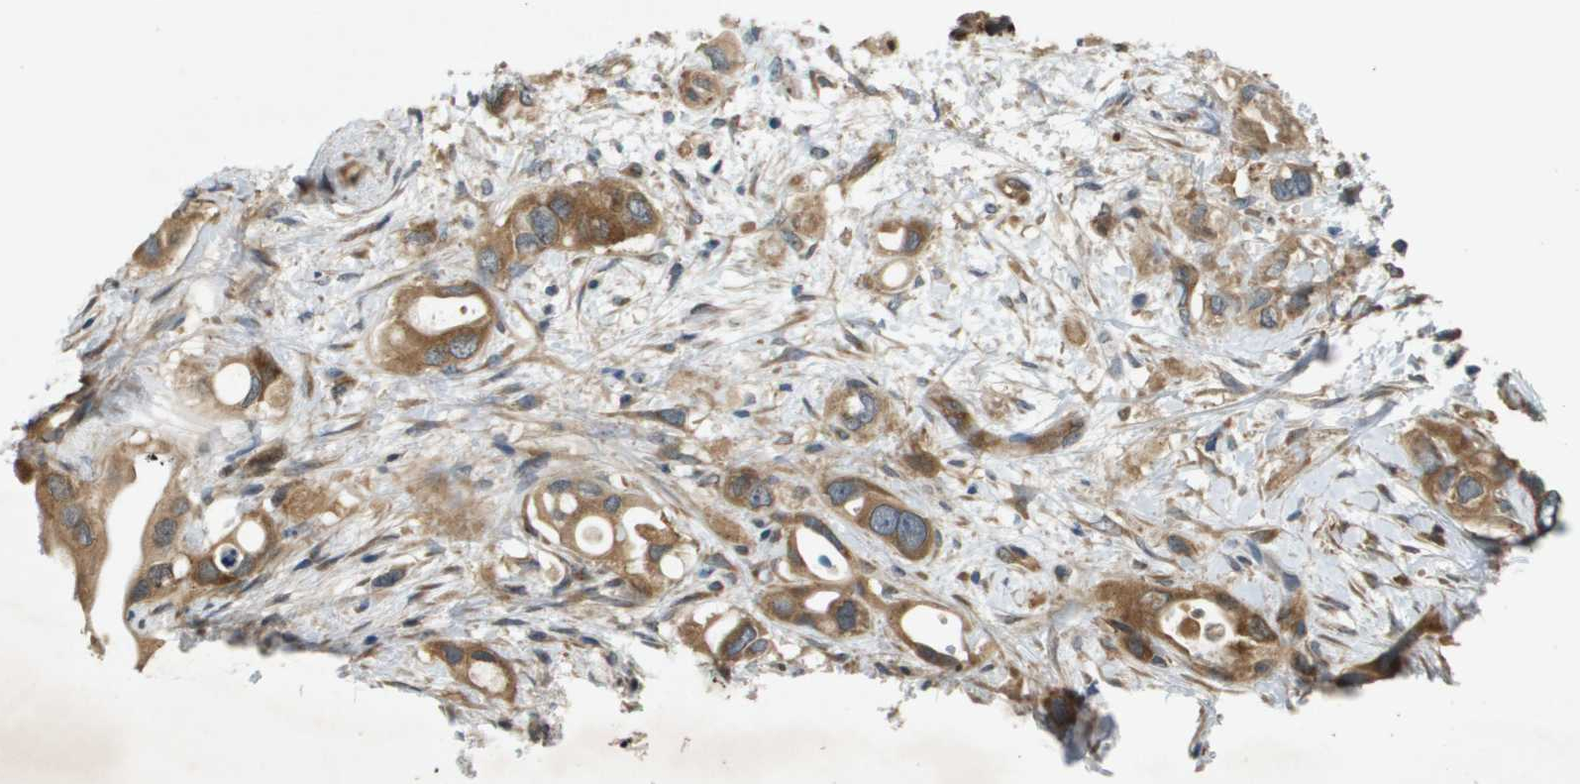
{"staining": {"intensity": "moderate", "quantity": ">75%", "location": "cytoplasmic/membranous"}, "tissue": "pancreatic cancer", "cell_type": "Tumor cells", "image_type": "cancer", "snomed": [{"axis": "morphology", "description": "Adenocarcinoma, NOS"}, {"axis": "topography", "description": "Pancreas"}], "caption": "Tumor cells show medium levels of moderate cytoplasmic/membranous expression in approximately >75% of cells in adenocarcinoma (pancreatic). (Brightfield microscopy of DAB IHC at high magnification).", "gene": "PGAP3", "patient": {"sex": "female", "age": 56}}